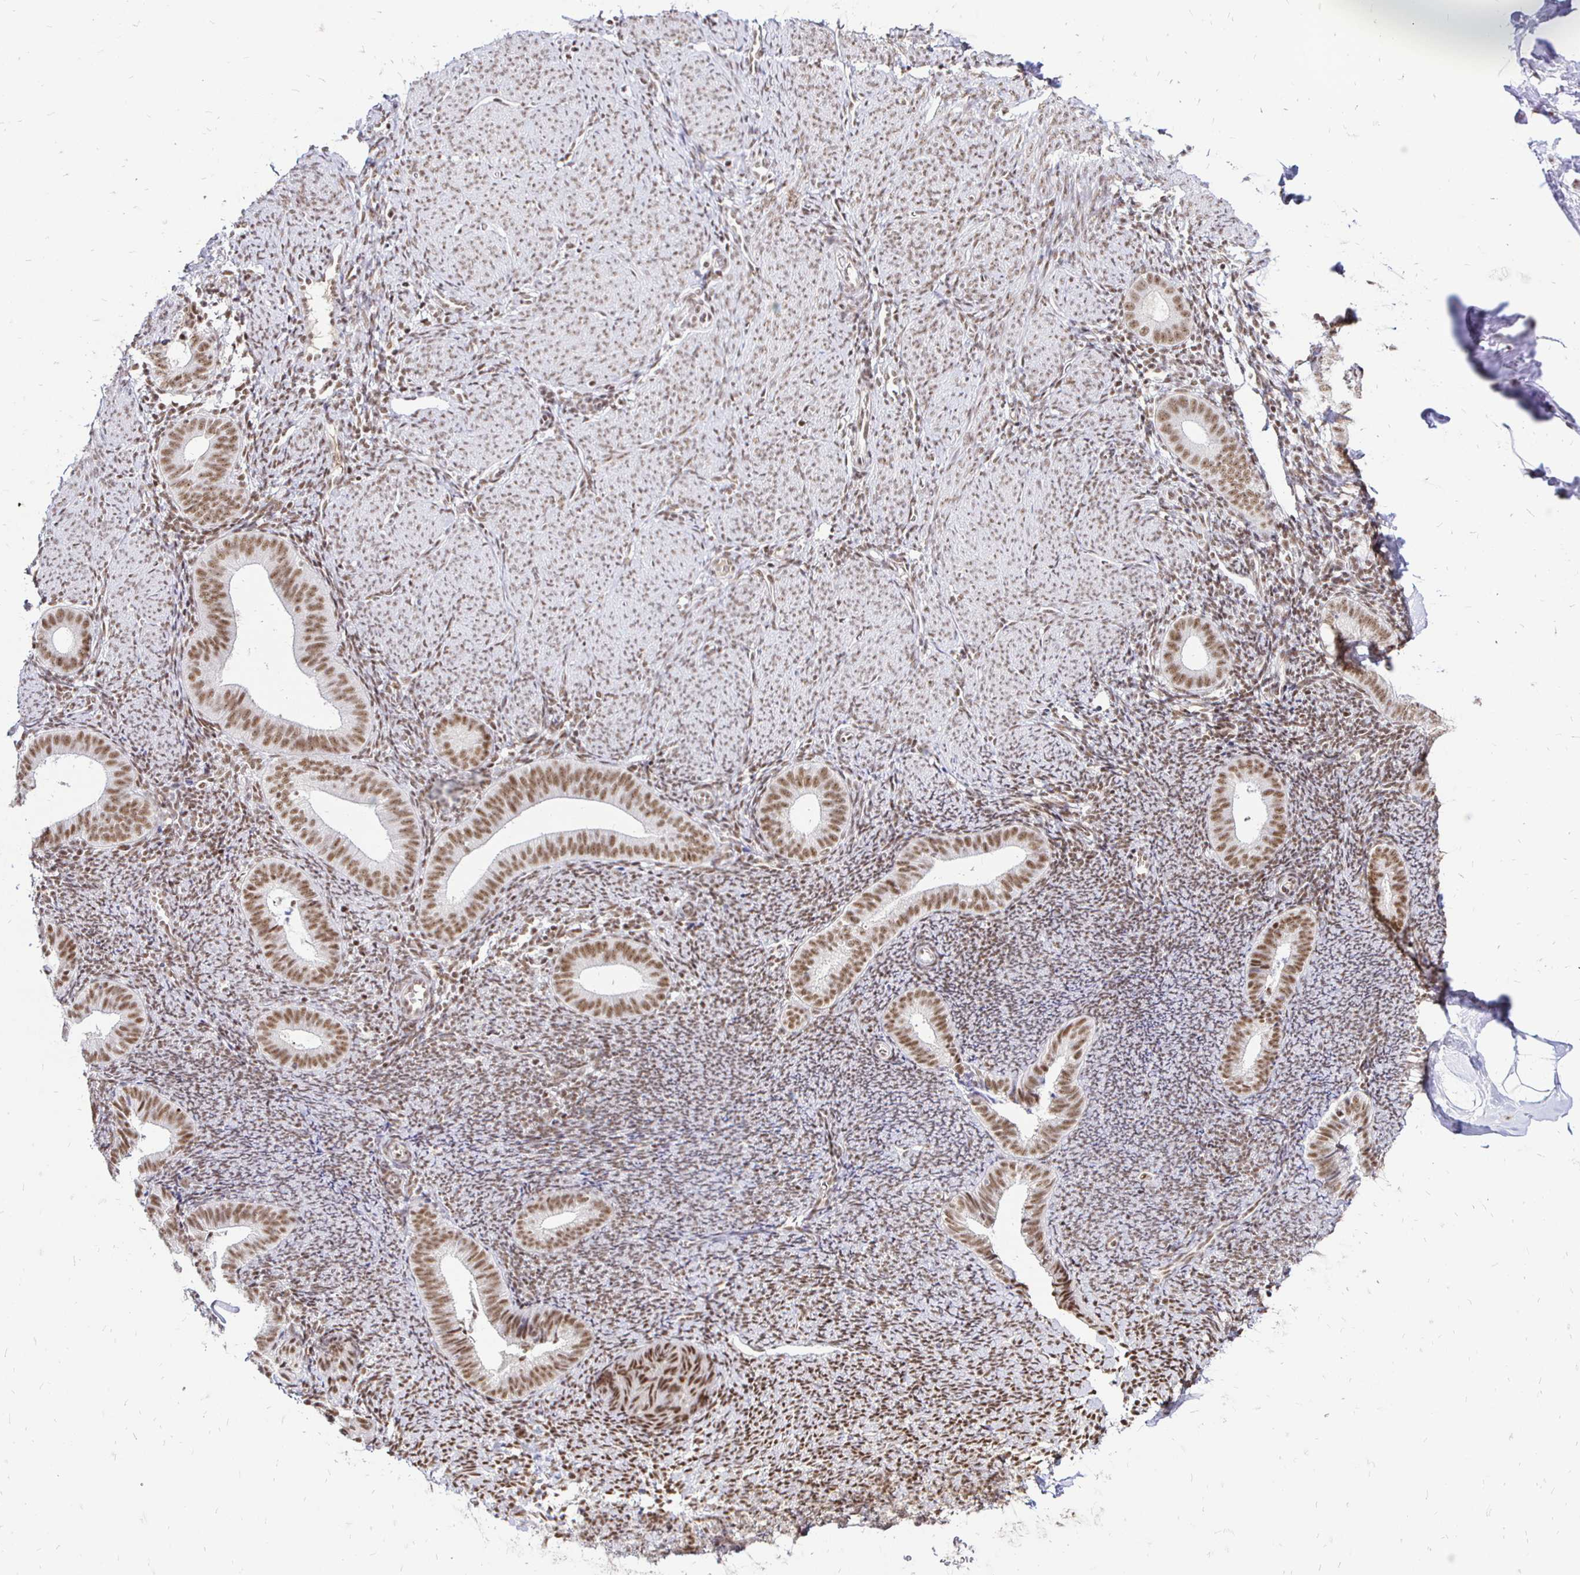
{"staining": {"intensity": "weak", "quantity": ">75%", "location": "nuclear"}, "tissue": "endometrium", "cell_type": "Cells in endometrial stroma", "image_type": "normal", "snomed": [{"axis": "morphology", "description": "Normal tissue, NOS"}, {"axis": "topography", "description": "Endometrium"}], "caption": "This image demonstrates IHC staining of benign human endometrium, with low weak nuclear positivity in about >75% of cells in endometrial stroma.", "gene": "SIN3A", "patient": {"sex": "female", "age": 39}}